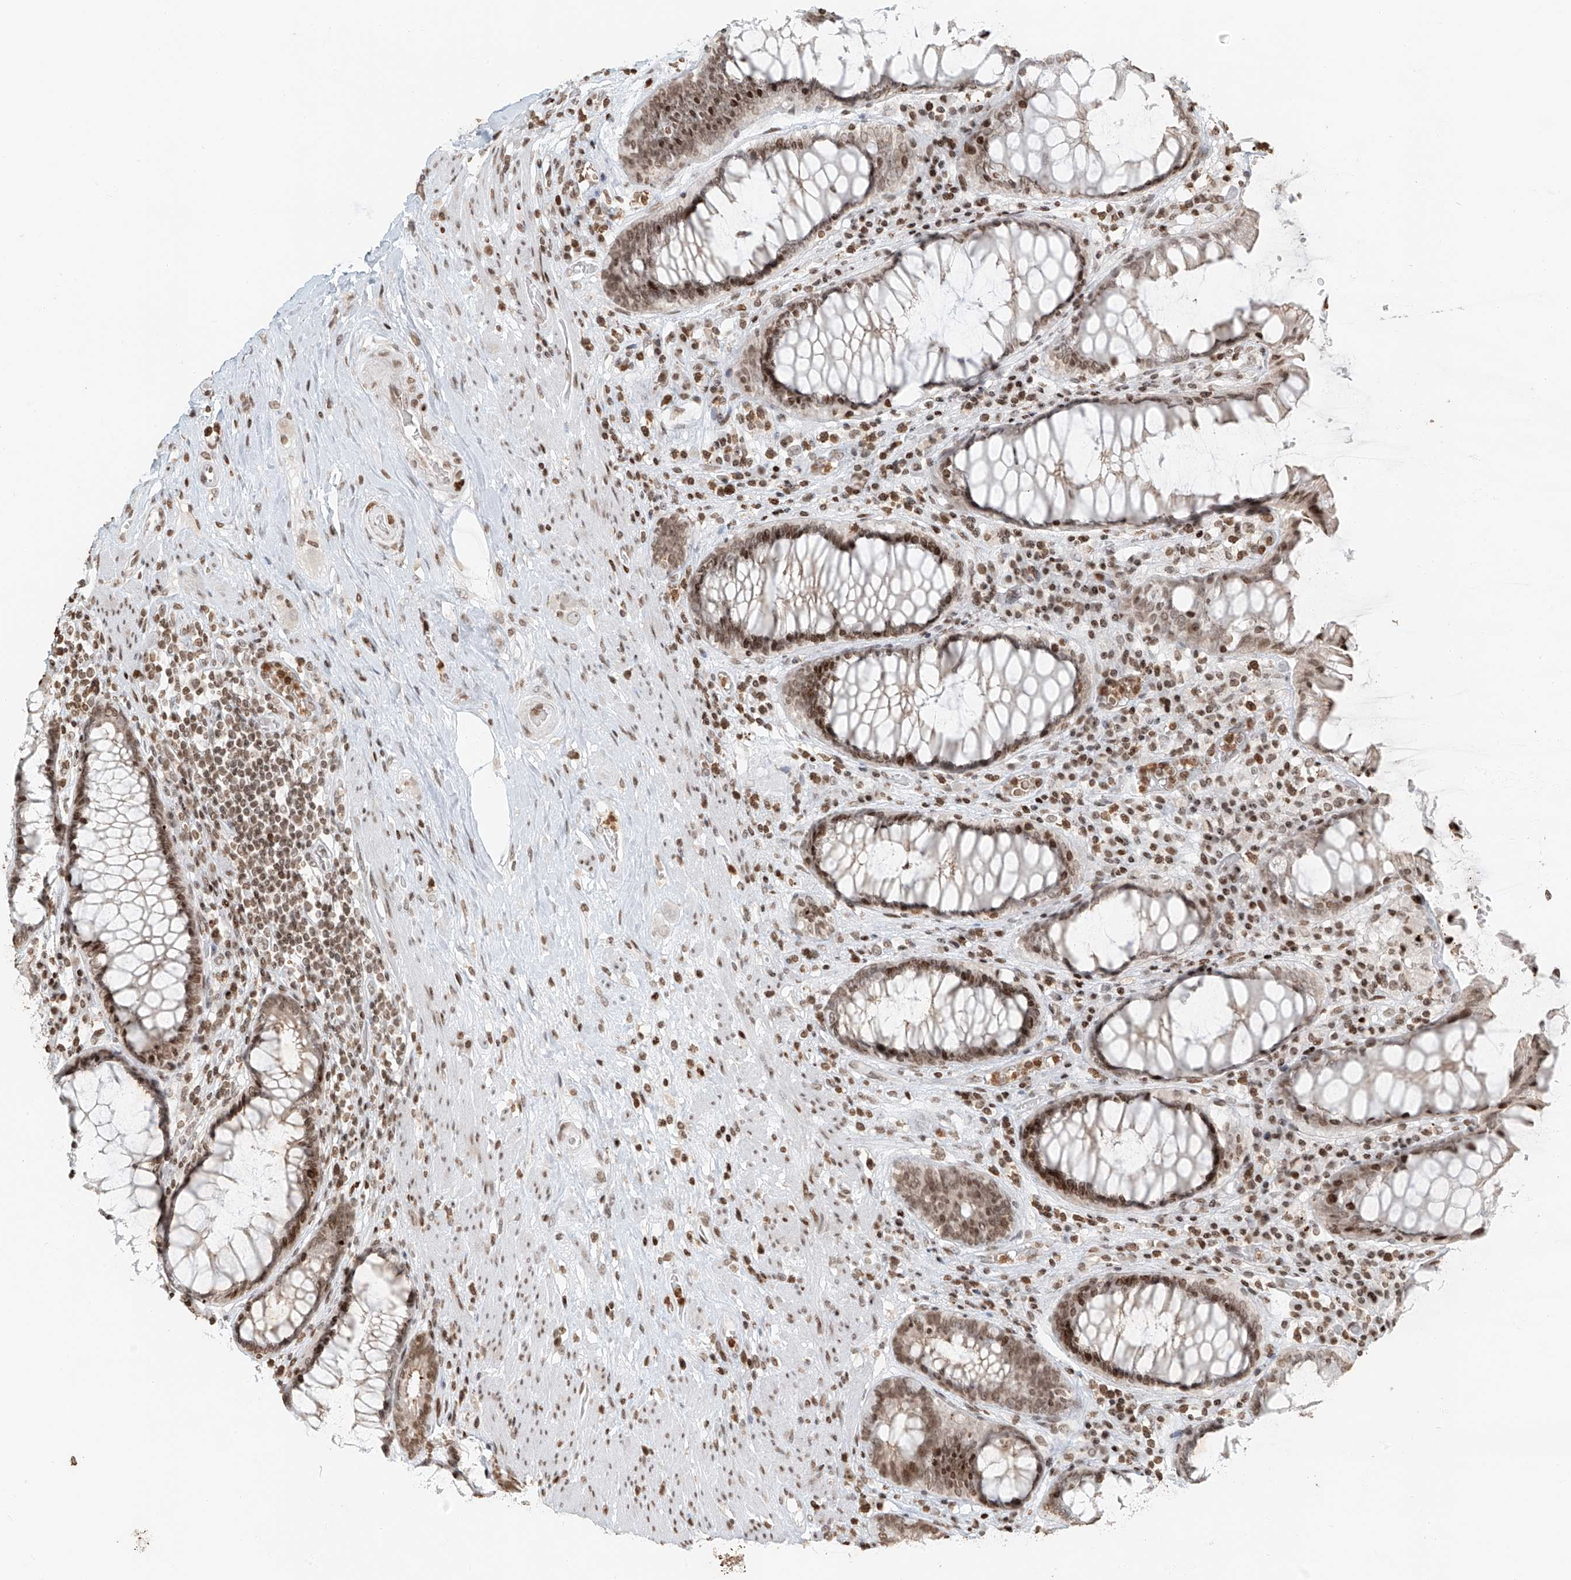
{"staining": {"intensity": "moderate", "quantity": ">75%", "location": "cytoplasmic/membranous,nuclear"}, "tissue": "rectum", "cell_type": "Glandular cells", "image_type": "normal", "snomed": [{"axis": "morphology", "description": "Normal tissue, NOS"}, {"axis": "topography", "description": "Rectum"}], "caption": "Protein expression analysis of normal human rectum reveals moderate cytoplasmic/membranous,nuclear expression in about >75% of glandular cells.", "gene": "C17orf58", "patient": {"sex": "male", "age": 64}}